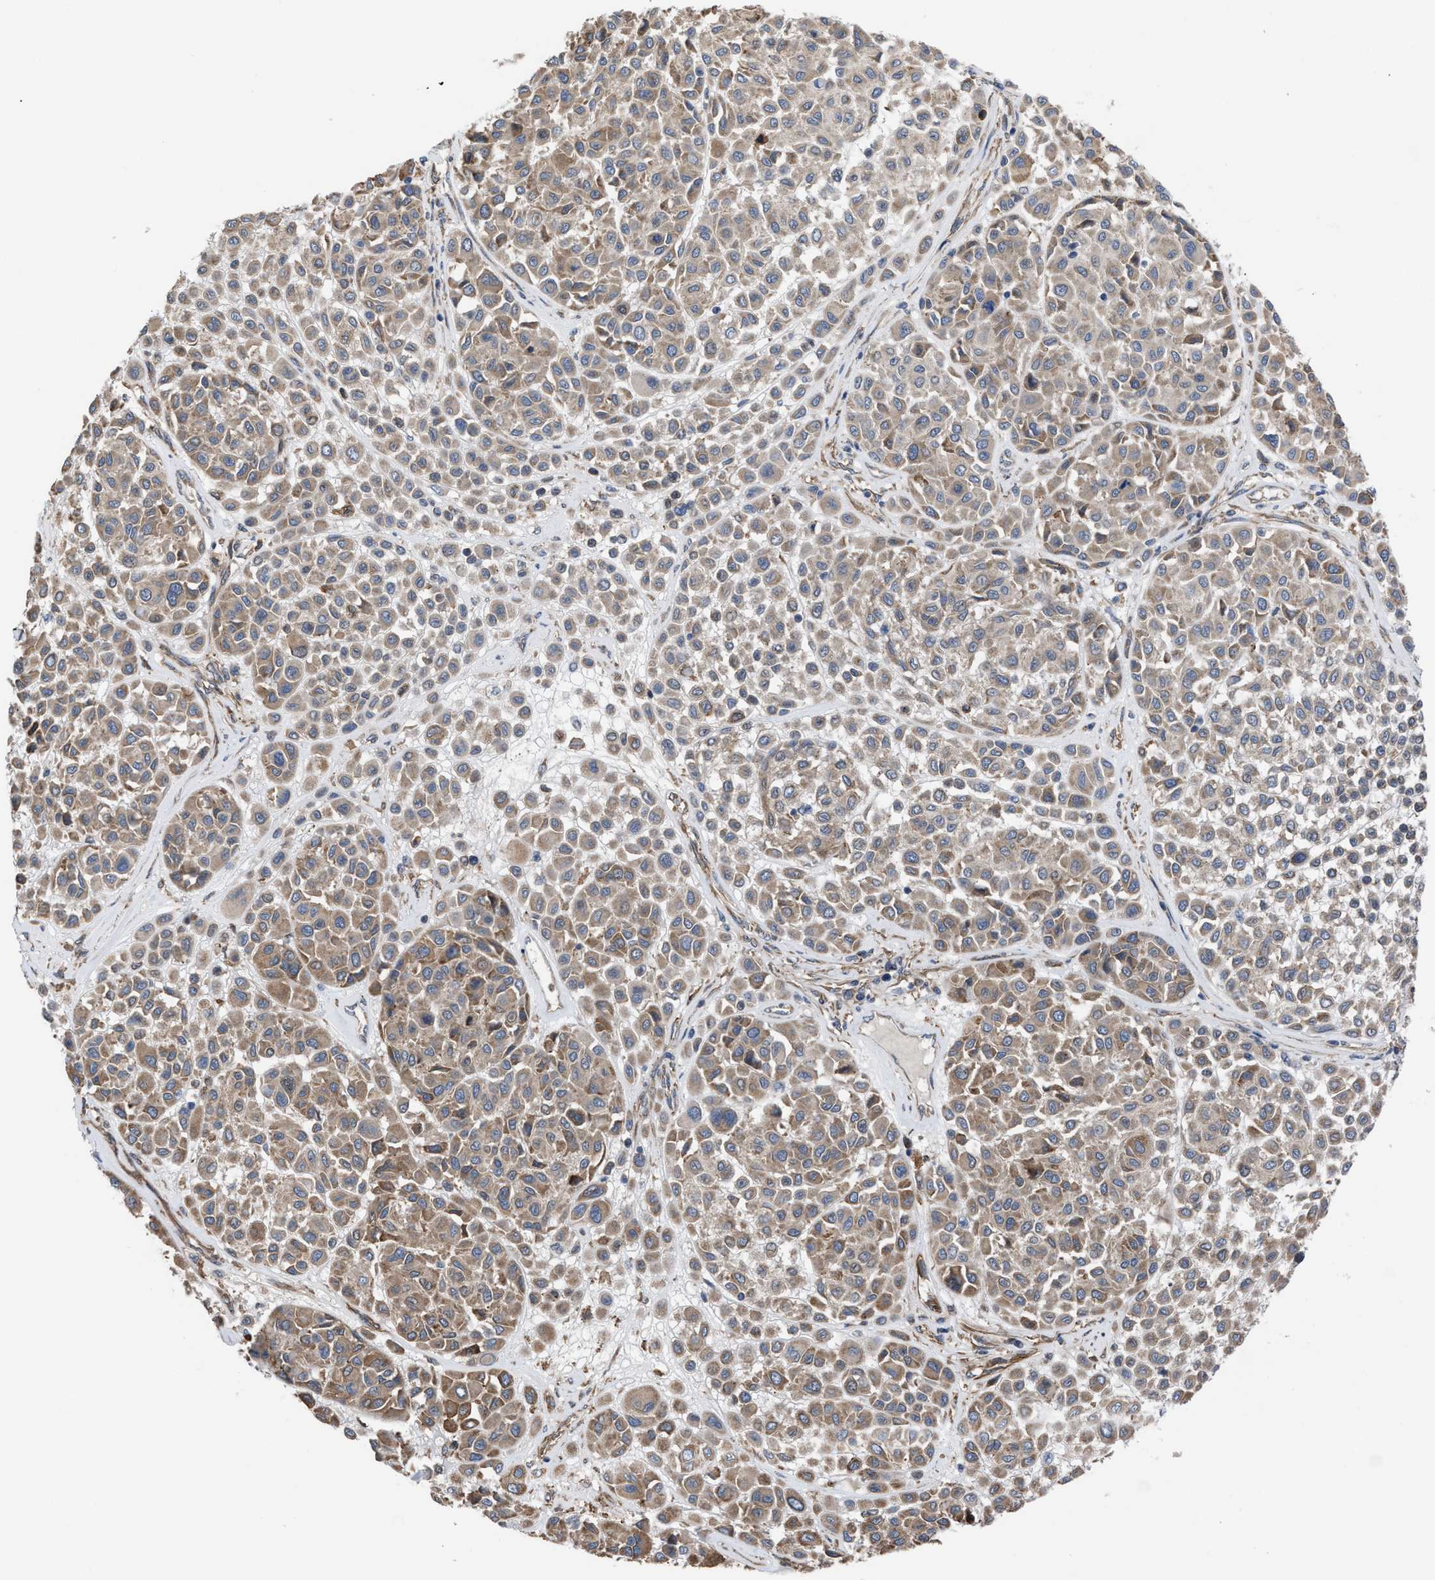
{"staining": {"intensity": "weak", "quantity": ">75%", "location": "cytoplasmic/membranous"}, "tissue": "melanoma", "cell_type": "Tumor cells", "image_type": "cancer", "snomed": [{"axis": "morphology", "description": "Malignant melanoma, Metastatic site"}, {"axis": "topography", "description": "Soft tissue"}], "caption": "A histopathology image of melanoma stained for a protein demonstrates weak cytoplasmic/membranous brown staining in tumor cells.", "gene": "TP53BP2", "patient": {"sex": "male", "age": 41}}